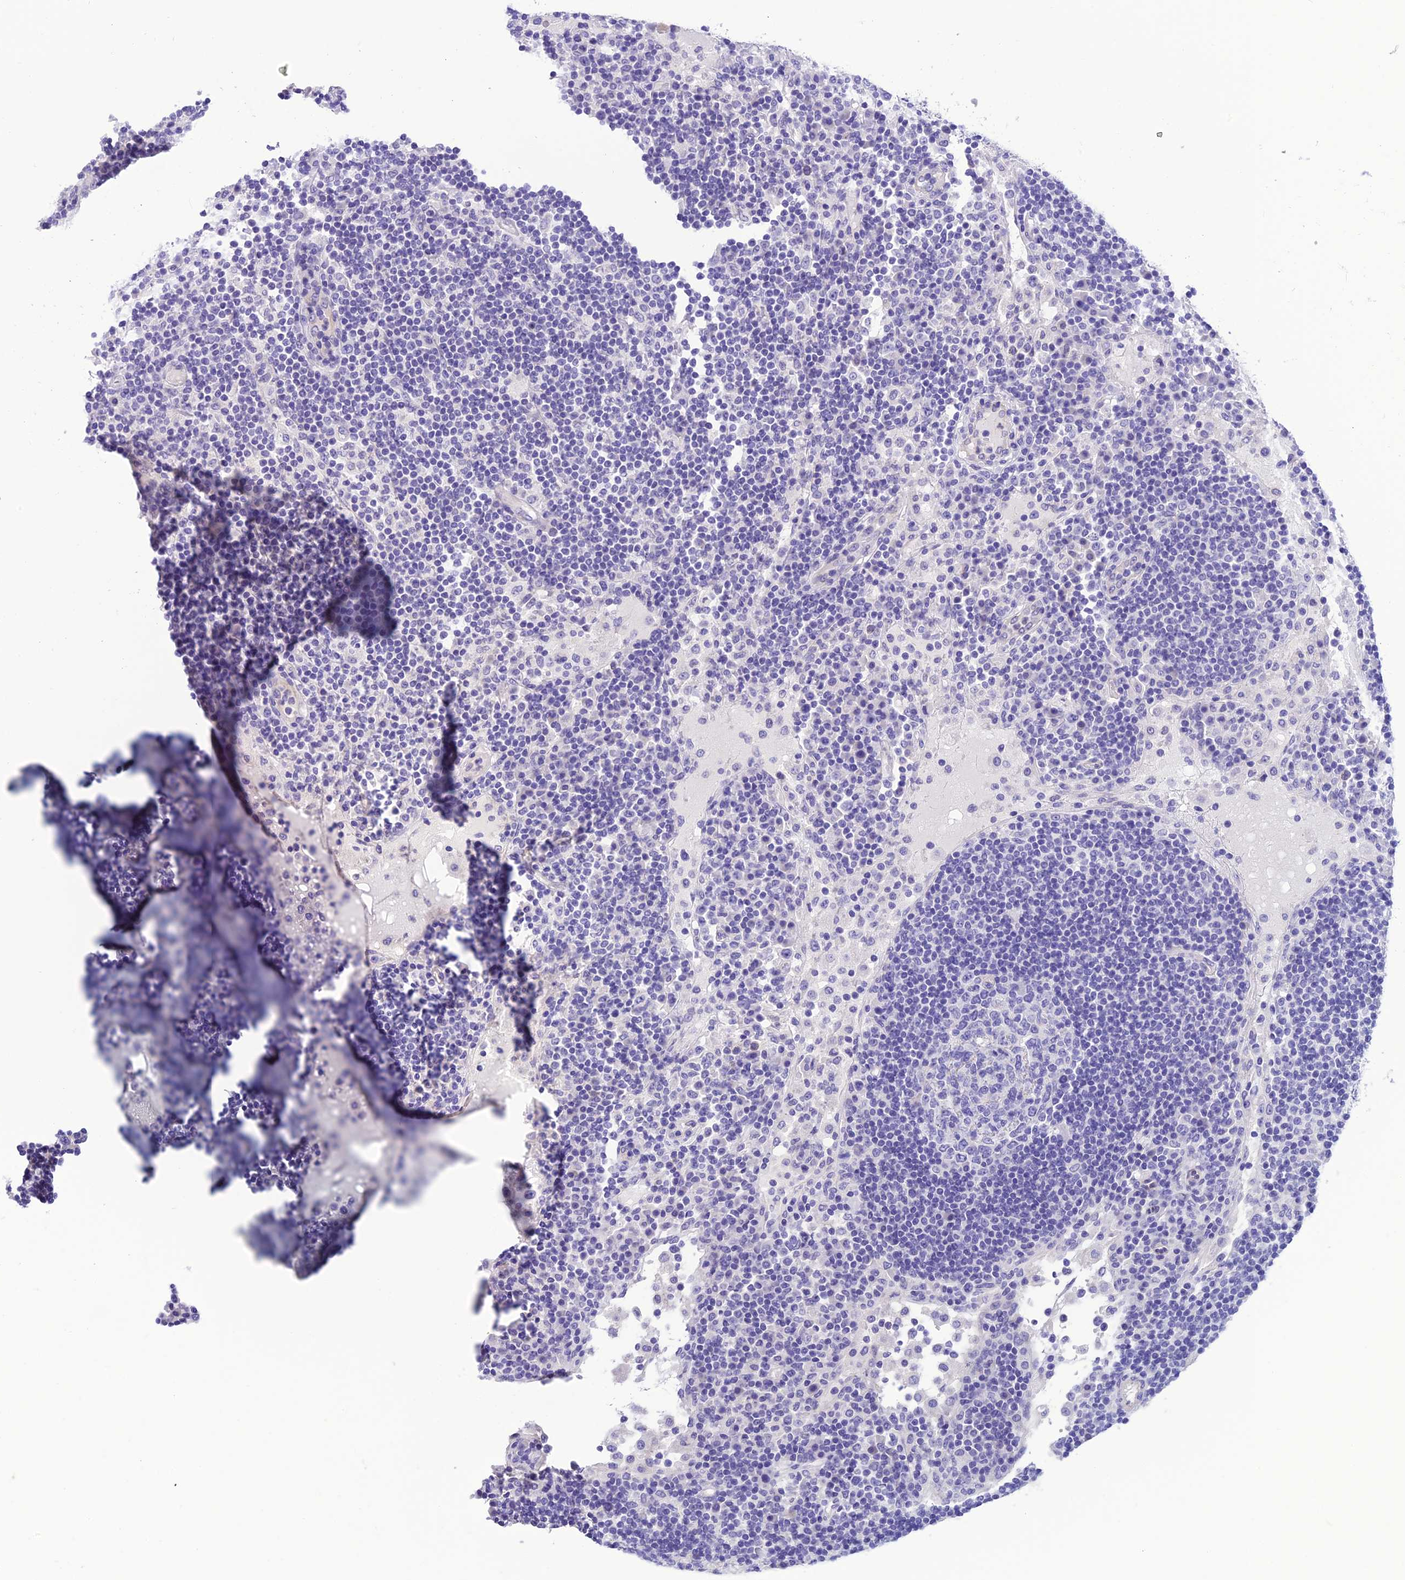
{"staining": {"intensity": "negative", "quantity": "none", "location": "none"}, "tissue": "lymph node", "cell_type": "Germinal center cells", "image_type": "normal", "snomed": [{"axis": "morphology", "description": "Normal tissue, NOS"}, {"axis": "topography", "description": "Lymph node"}], "caption": "Normal lymph node was stained to show a protein in brown. There is no significant staining in germinal center cells. Nuclei are stained in blue.", "gene": "C17orf67", "patient": {"sex": "female", "age": 53}}